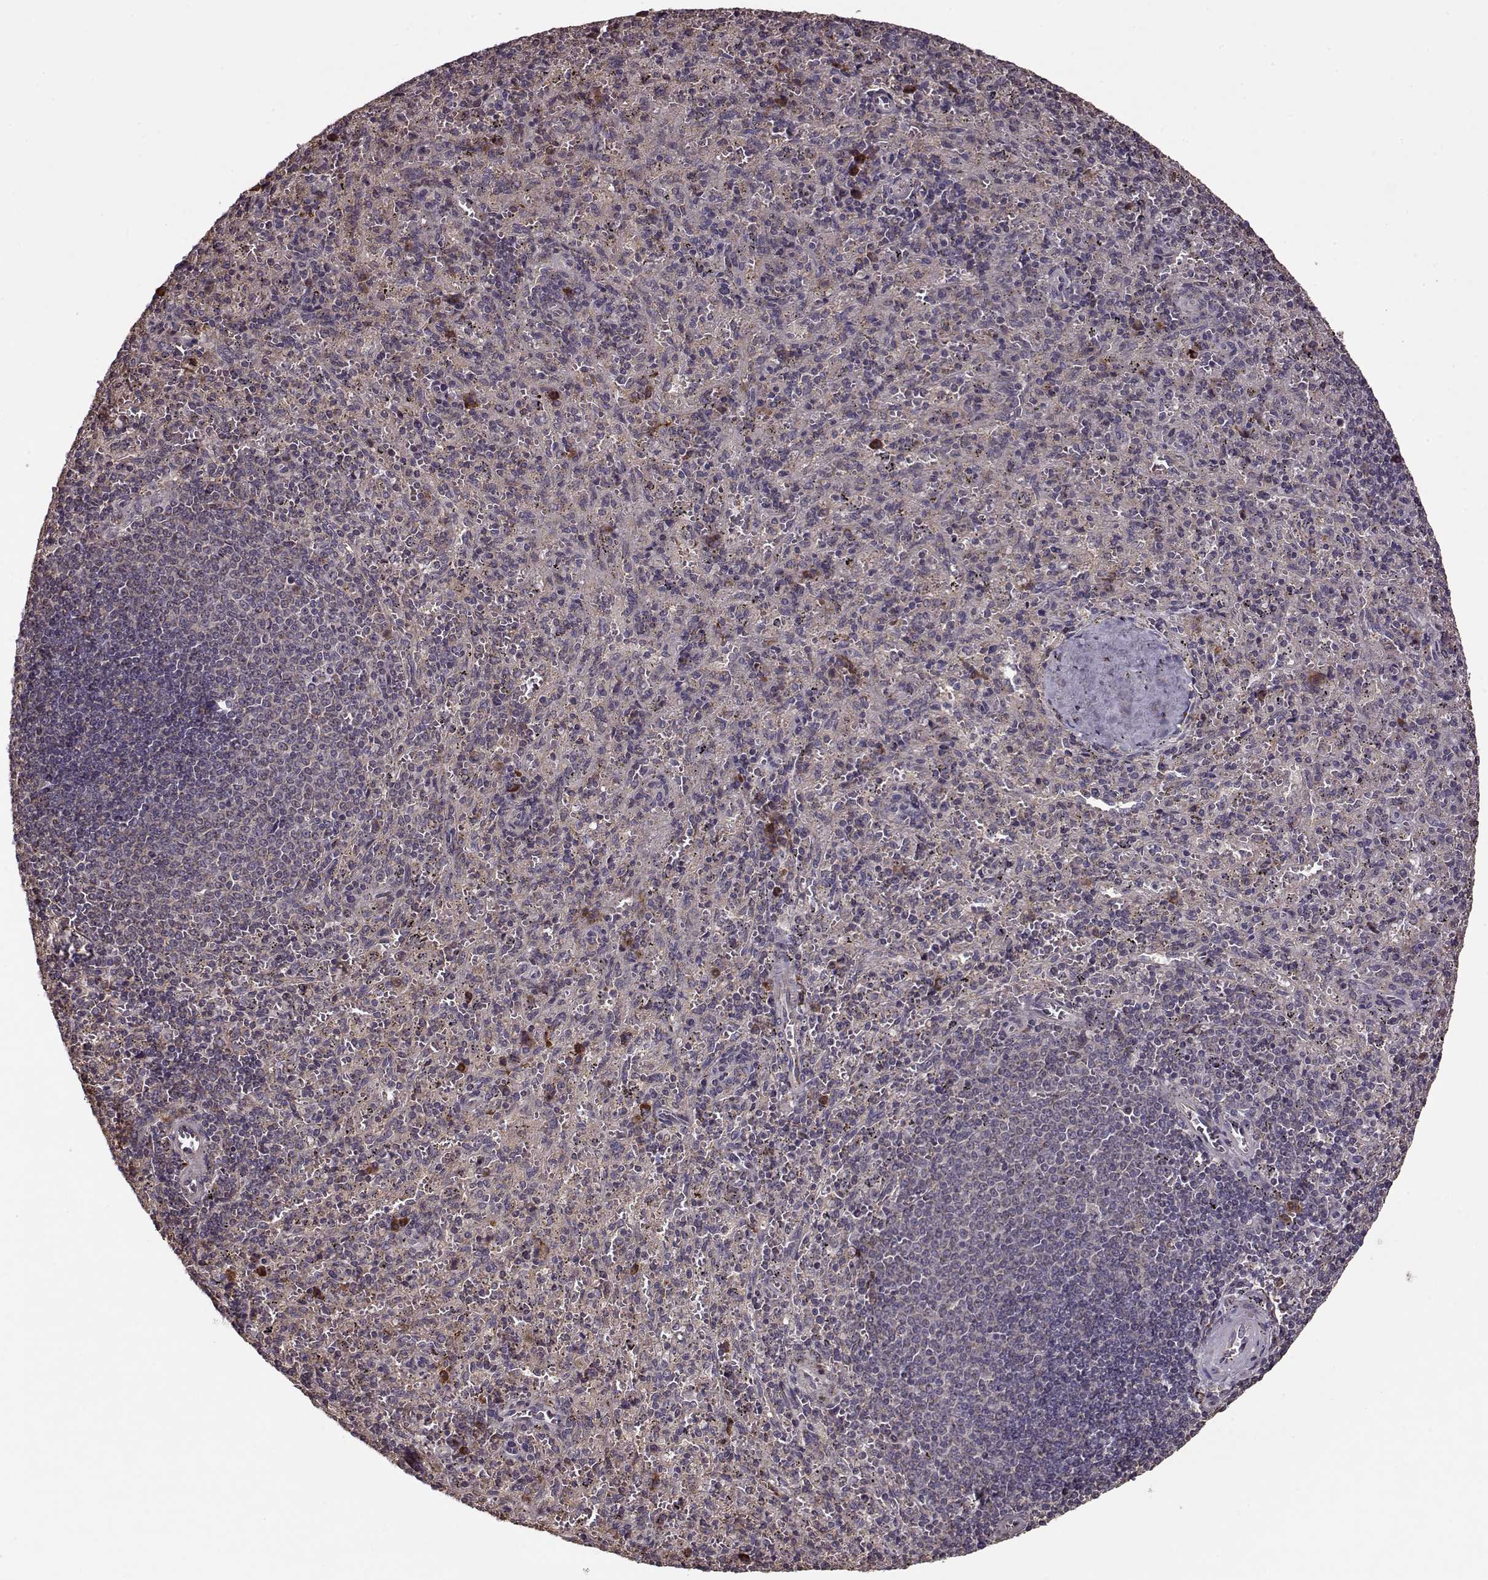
{"staining": {"intensity": "strong", "quantity": "<25%", "location": "cytoplasmic/membranous"}, "tissue": "spleen", "cell_type": "Cells in red pulp", "image_type": "normal", "snomed": [{"axis": "morphology", "description": "Normal tissue, NOS"}, {"axis": "topography", "description": "Spleen"}], "caption": "Immunohistochemistry (IHC) micrograph of unremarkable human spleen stained for a protein (brown), which displays medium levels of strong cytoplasmic/membranous positivity in approximately <25% of cells in red pulp.", "gene": "IMMP1L", "patient": {"sex": "male", "age": 57}}